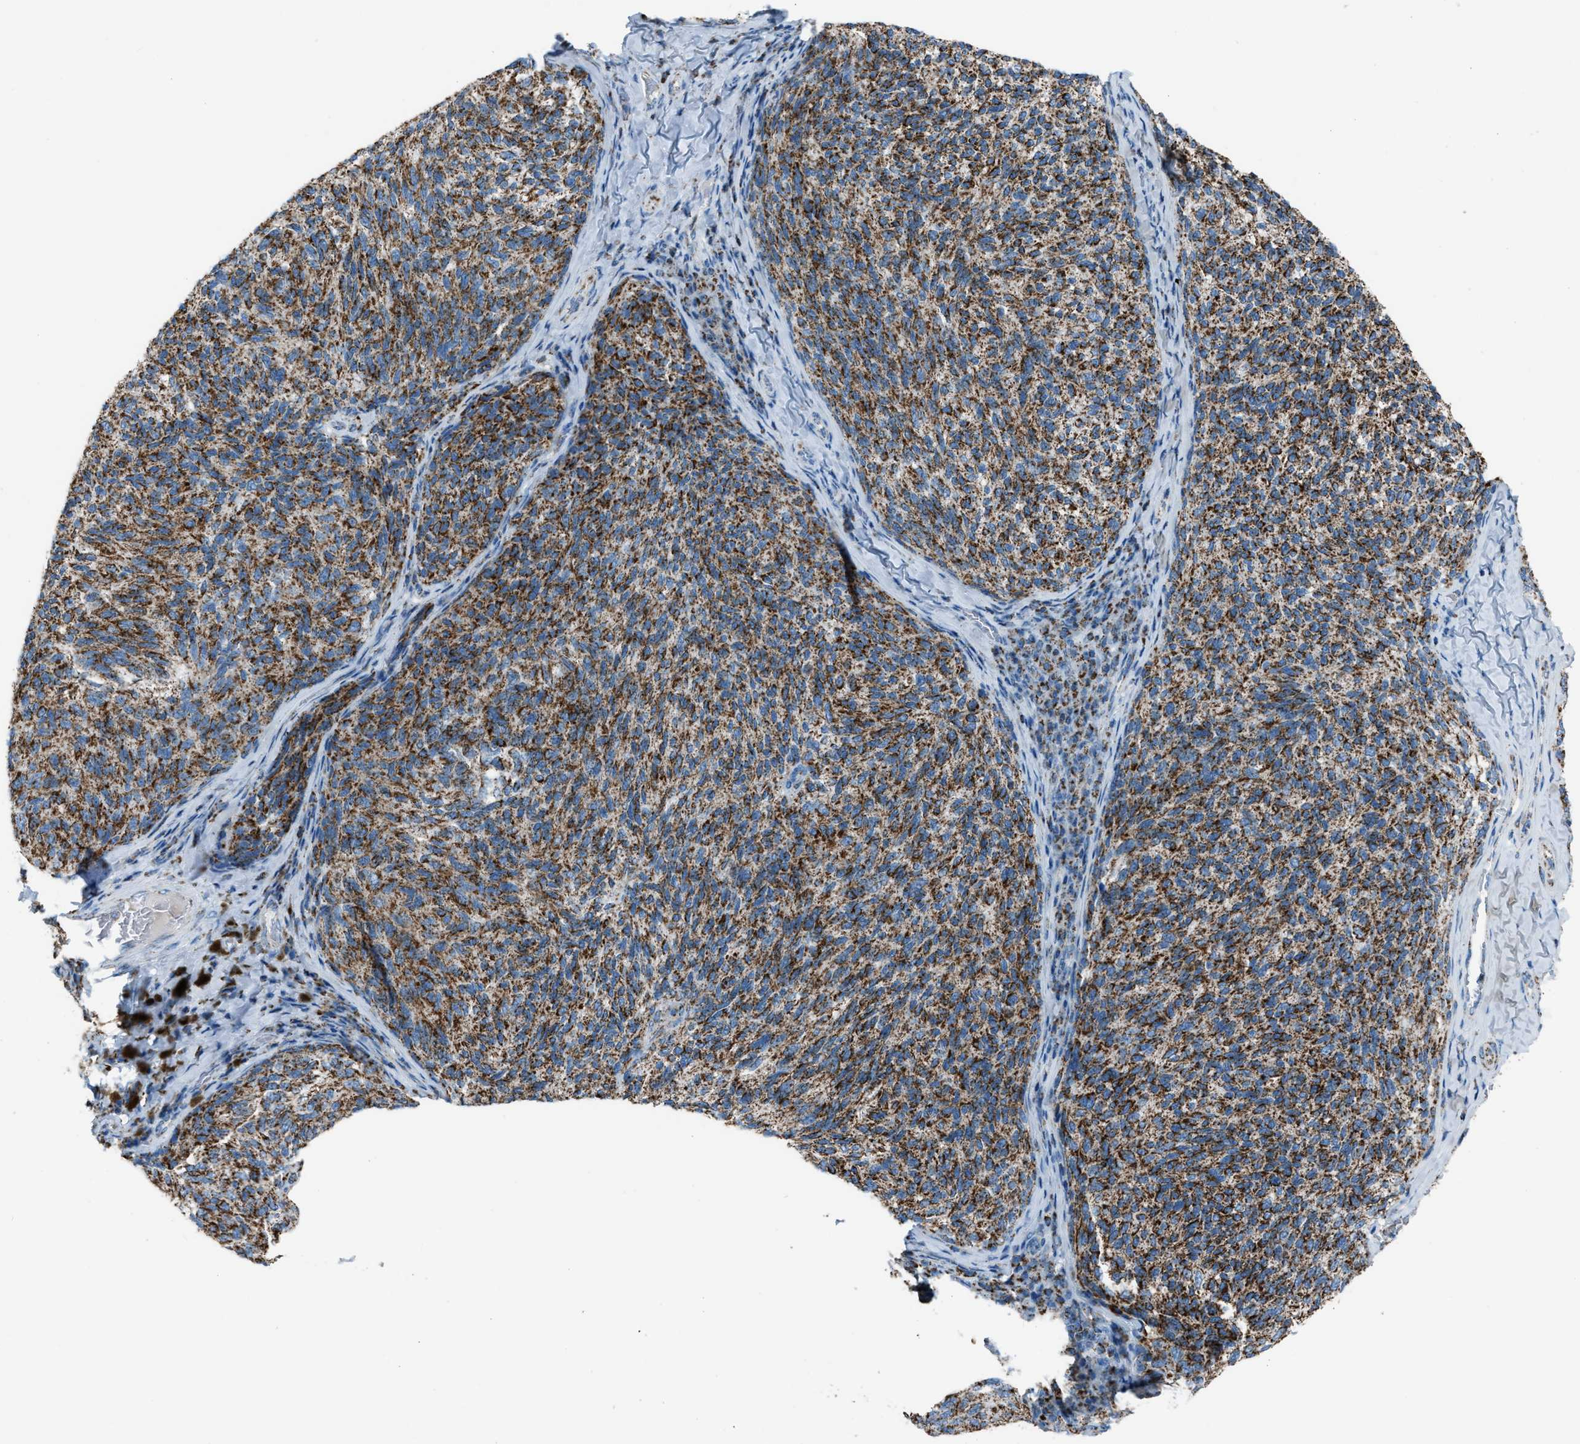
{"staining": {"intensity": "strong", "quantity": ">75%", "location": "cytoplasmic/membranous"}, "tissue": "melanoma", "cell_type": "Tumor cells", "image_type": "cancer", "snomed": [{"axis": "morphology", "description": "Malignant melanoma, NOS"}, {"axis": "topography", "description": "Skin"}], "caption": "Human malignant melanoma stained for a protein (brown) demonstrates strong cytoplasmic/membranous positive positivity in approximately >75% of tumor cells.", "gene": "MDH2", "patient": {"sex": "female", "age": 73}}